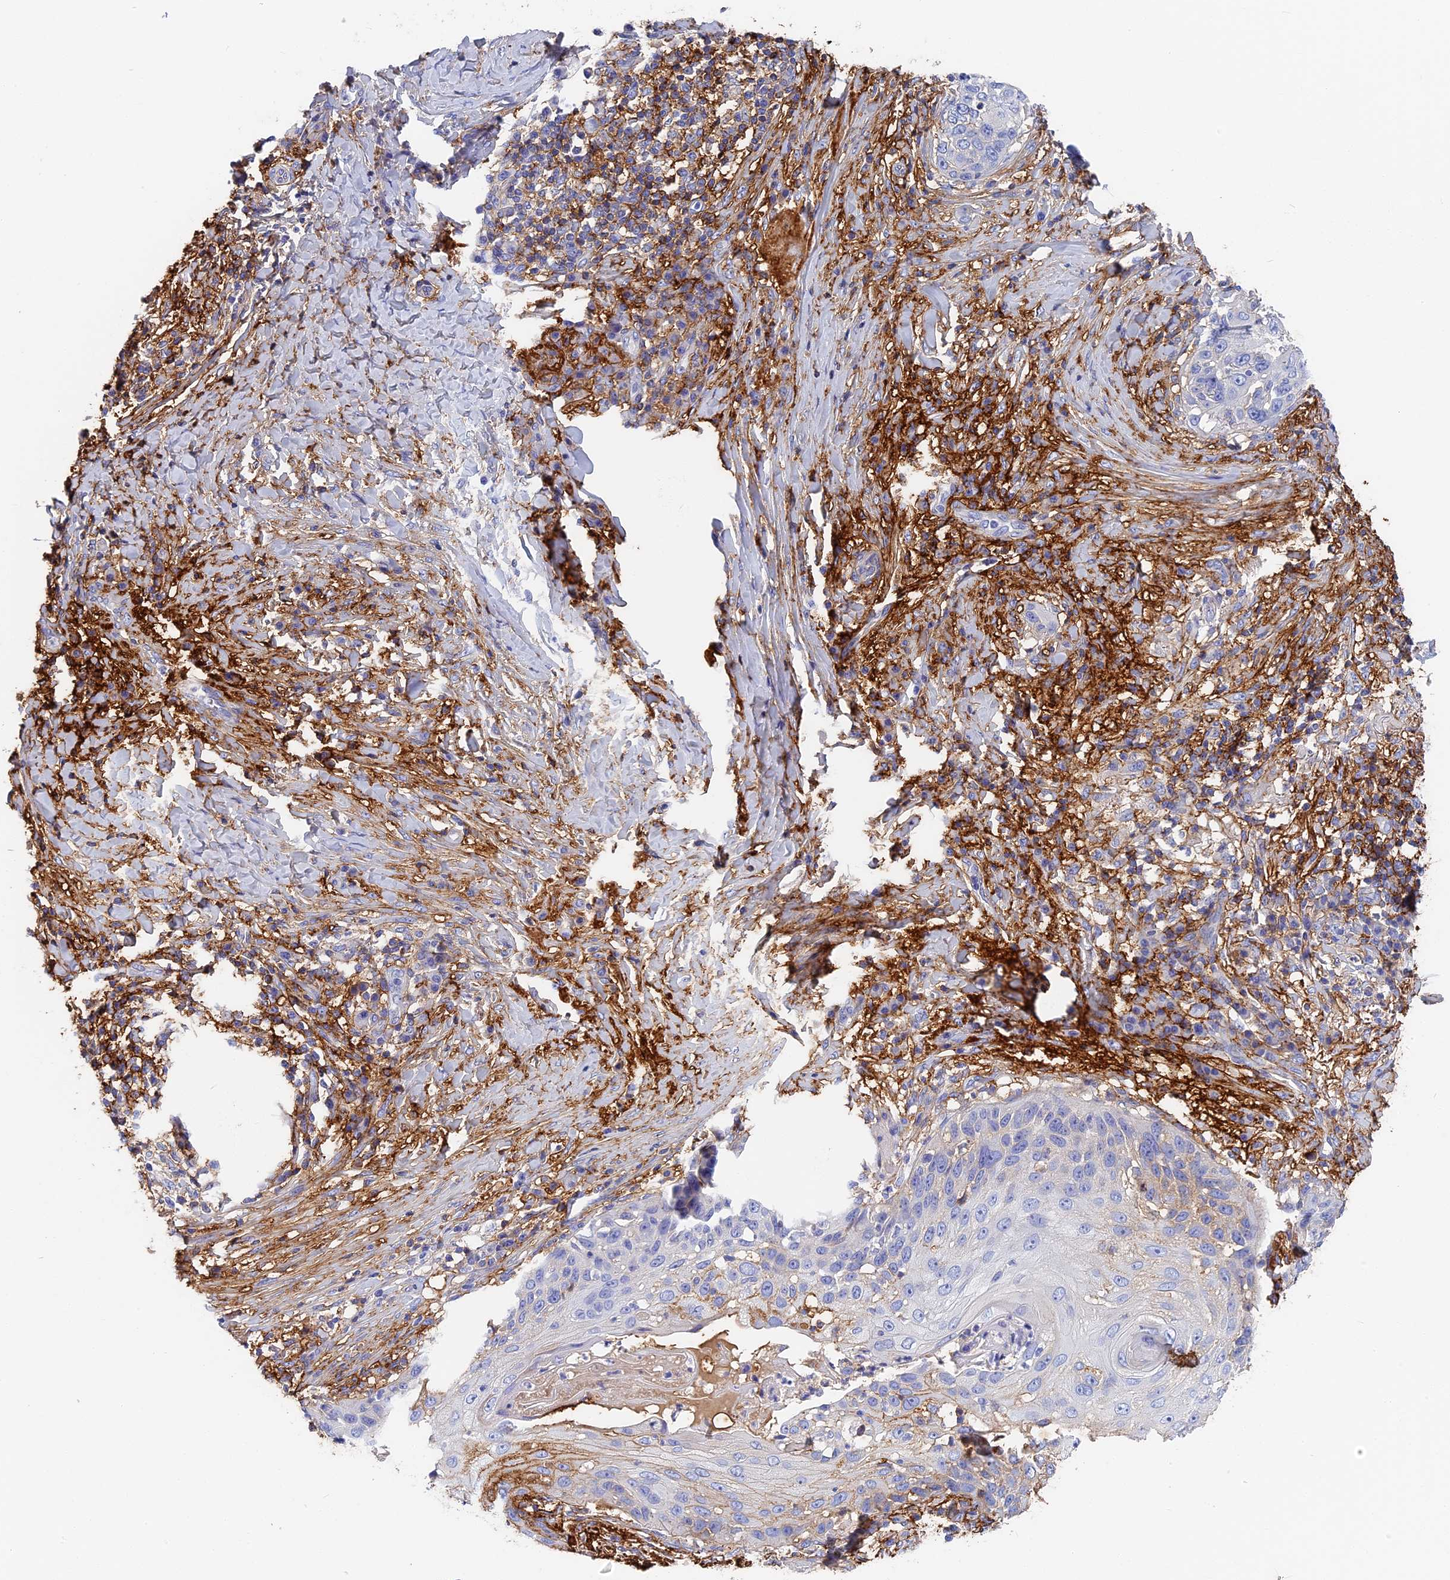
{"staining": {"intensity": "negative", "quantity": "none", "location": "none"}, "tissue": "skin cancer", "cell_type": "Tumor cells", "image_type": "cancer", "snomed": [{"axis": "morphology", "description": "Squamous cell carcinoma, NOS"}, {"axis": "topography", "description": "Skin"}], "caption": "Immunohistochemistry (IHC) of skin squamous cell carcinoma displays no staining in tumor cells. (Brightfield microscopy of DAB (3,3'-diaminobenzidine) IHC at high magnification).", "gene": "ITIH1", "patient": {"sex": "female", "age": 44}}